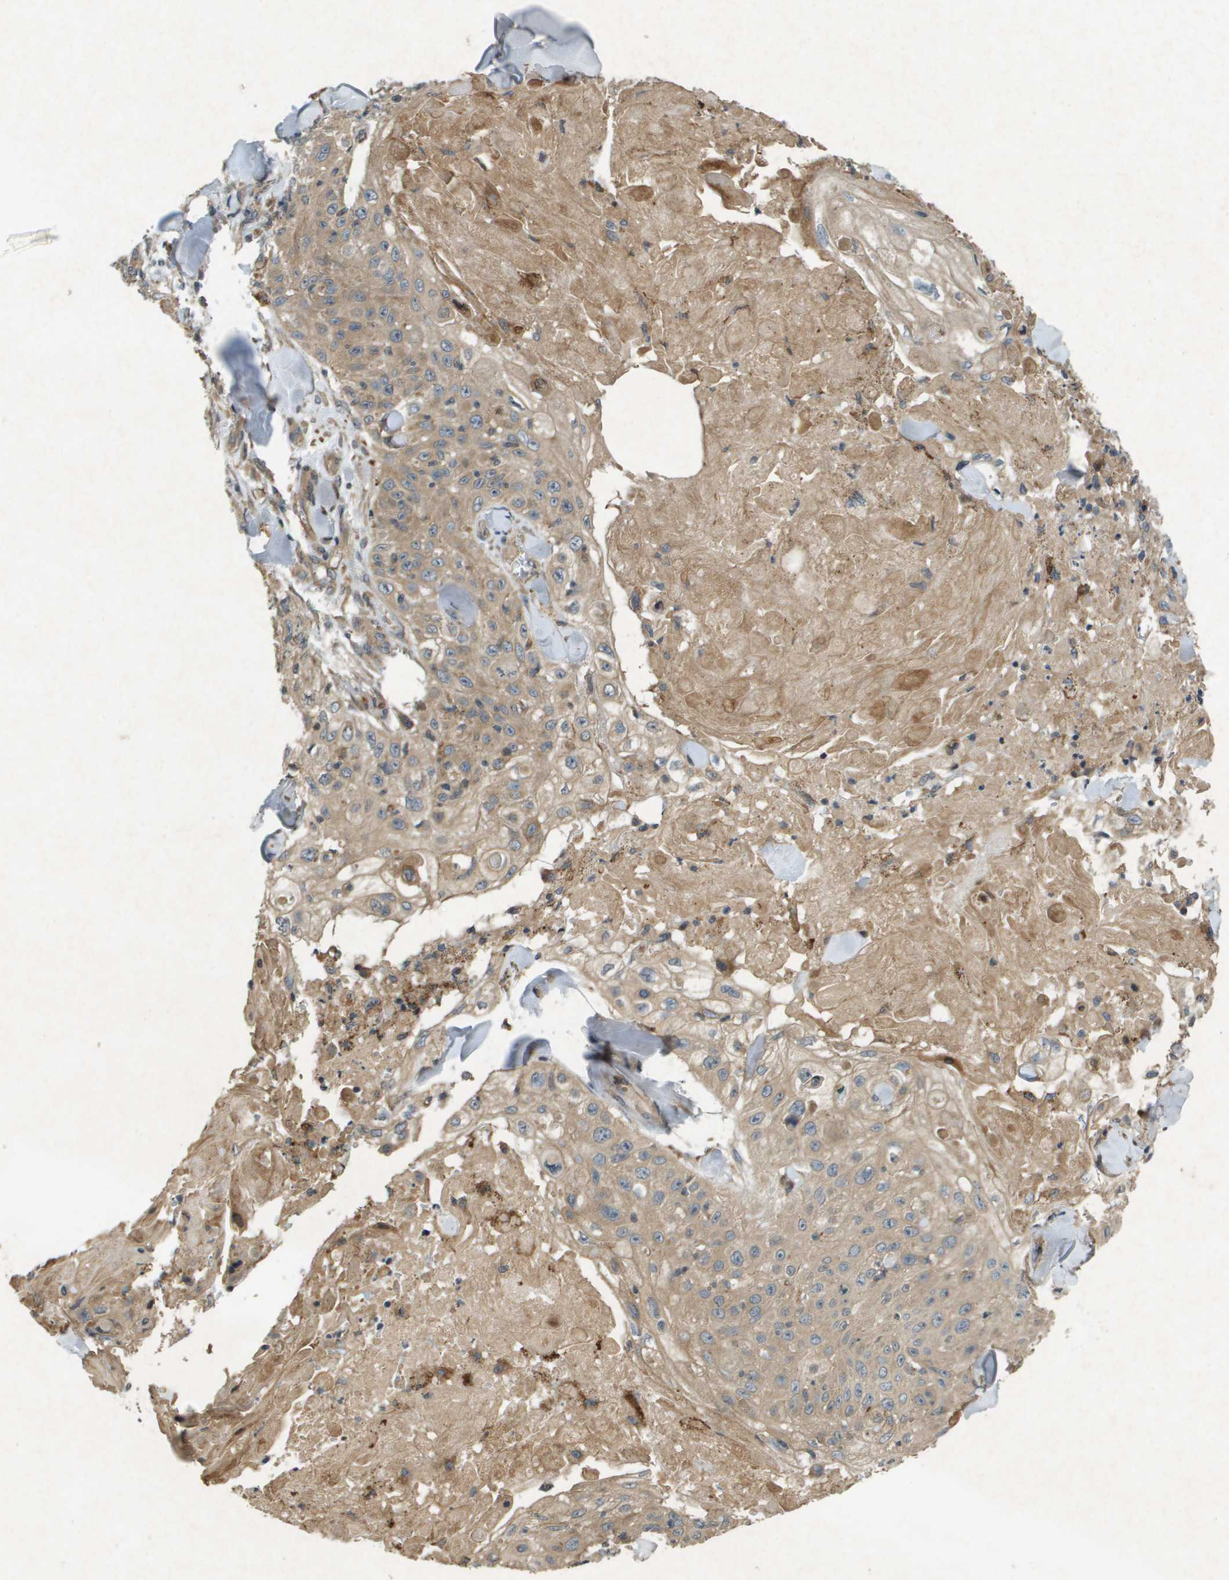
{"staining": {"intensity": "weak", "quantity": ">75%", "location": "cytoplasmic/membranous"}, "tissue": "skin cancer", "cell_type": "Tumor cells", "image_type": "cancer", "snomed": [{"axis": "morphology", "description": "Squamous cell carcinoma, NOS"}, {"axis": "topography", "description": "Skin"}], "caption": "The immunohistochemical stain labels weak cytoplasmic/membranous positivity in tumor cells of skin cancer tissue.", "gene": "CDKN2C", "patient": {"sex": "male", "age": 86}}